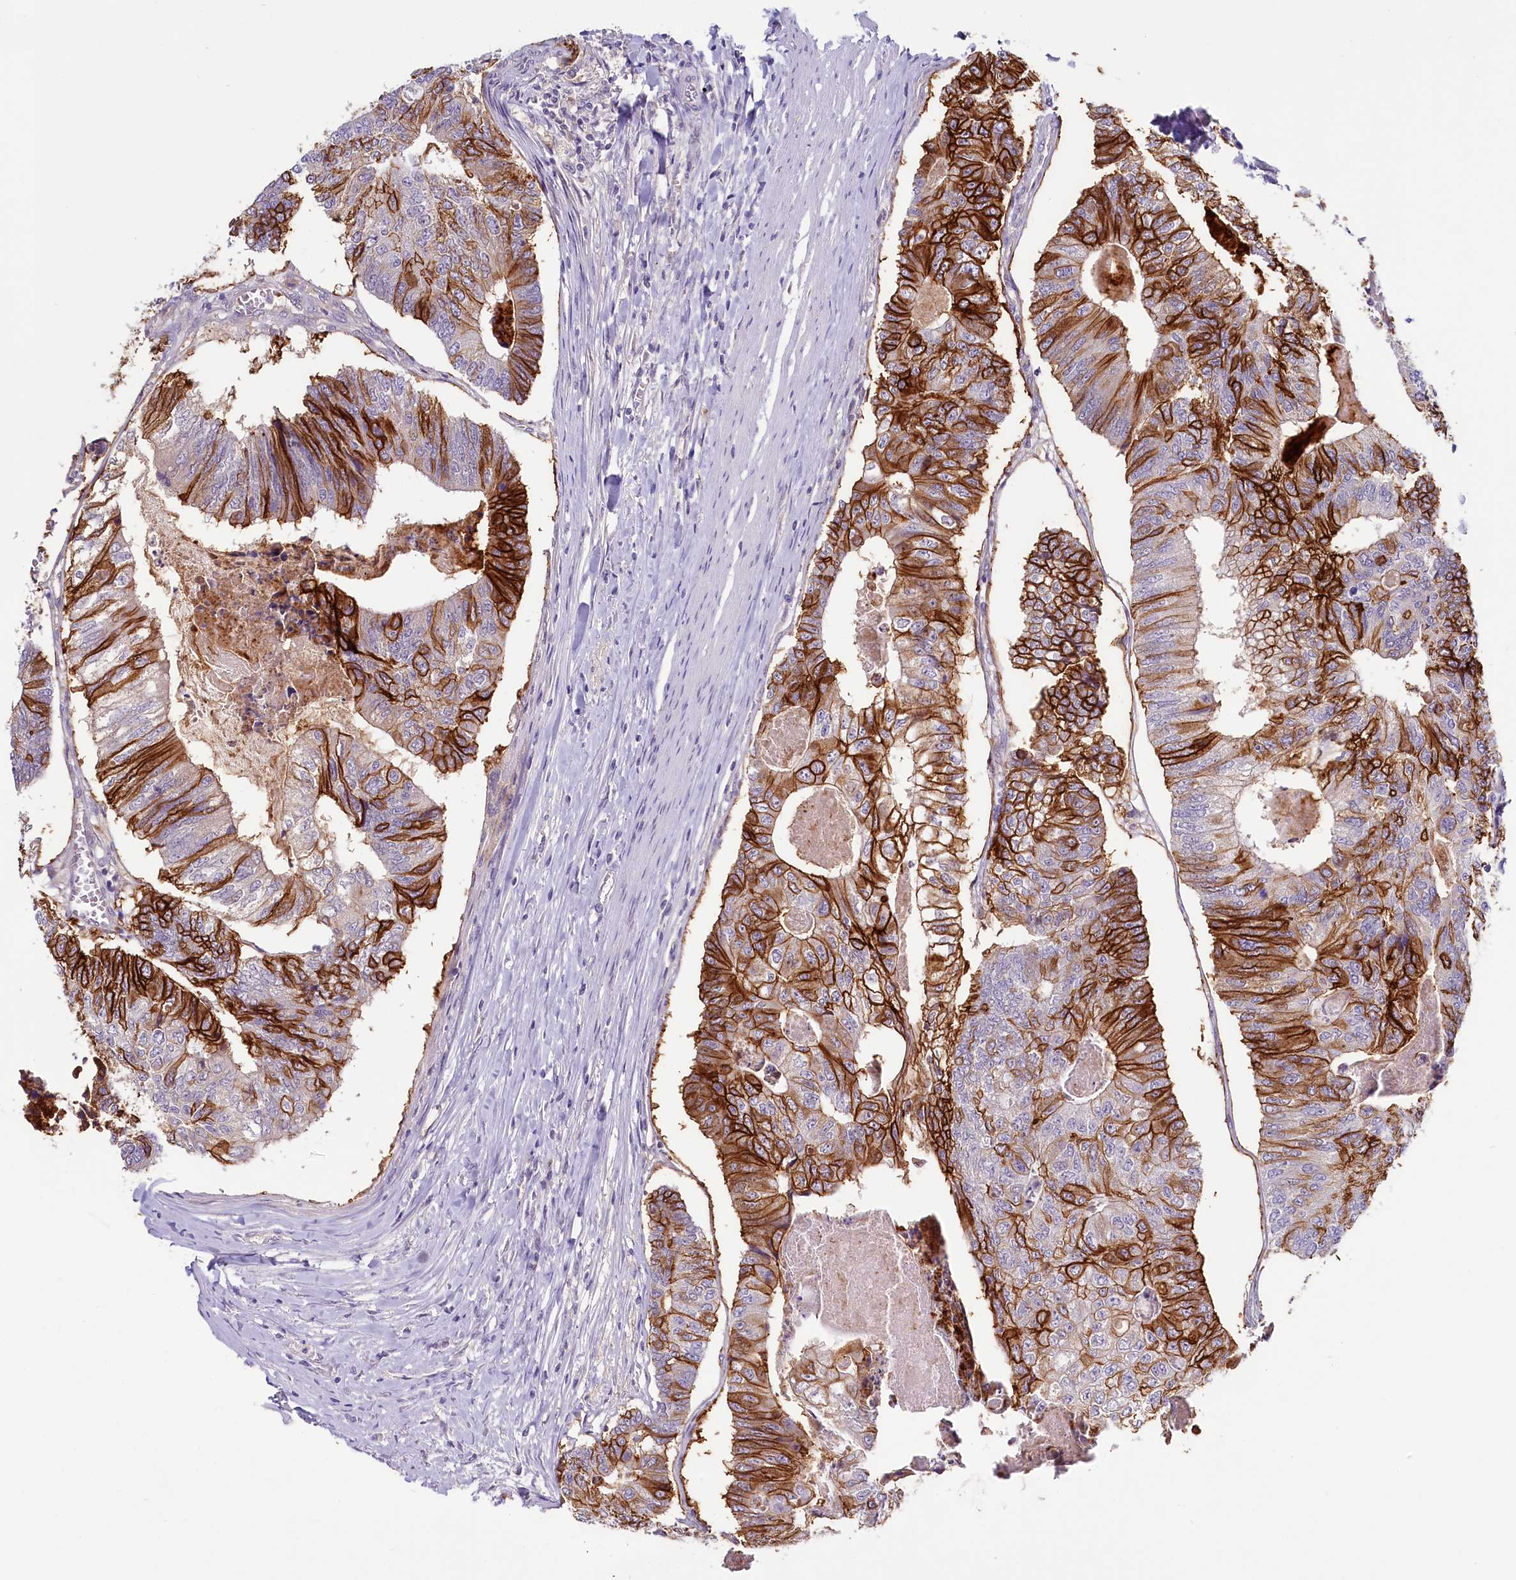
{"staining": {"intensity": "strong", "quantity": ">75%", "location": "cytoplasmic/membranous"}, "tissue": "colorectal cancer", "cell_type": "Tumor cells", "image_type": "cancer", "snomed": [{"axis": "morphology", "description": "Adenocarcinoma, NOS"}, {"axis": "topography", "description": "Colon"}], "caption": "Strong cytoplasmic/membranous expression for a protein is appreciated in approximately >75% of tumor cells of adenocarcinoma (colorectal) using immunohistochemistry.", "gene": "PDE6D", "patient": {"sex": "female", "age": 67}}